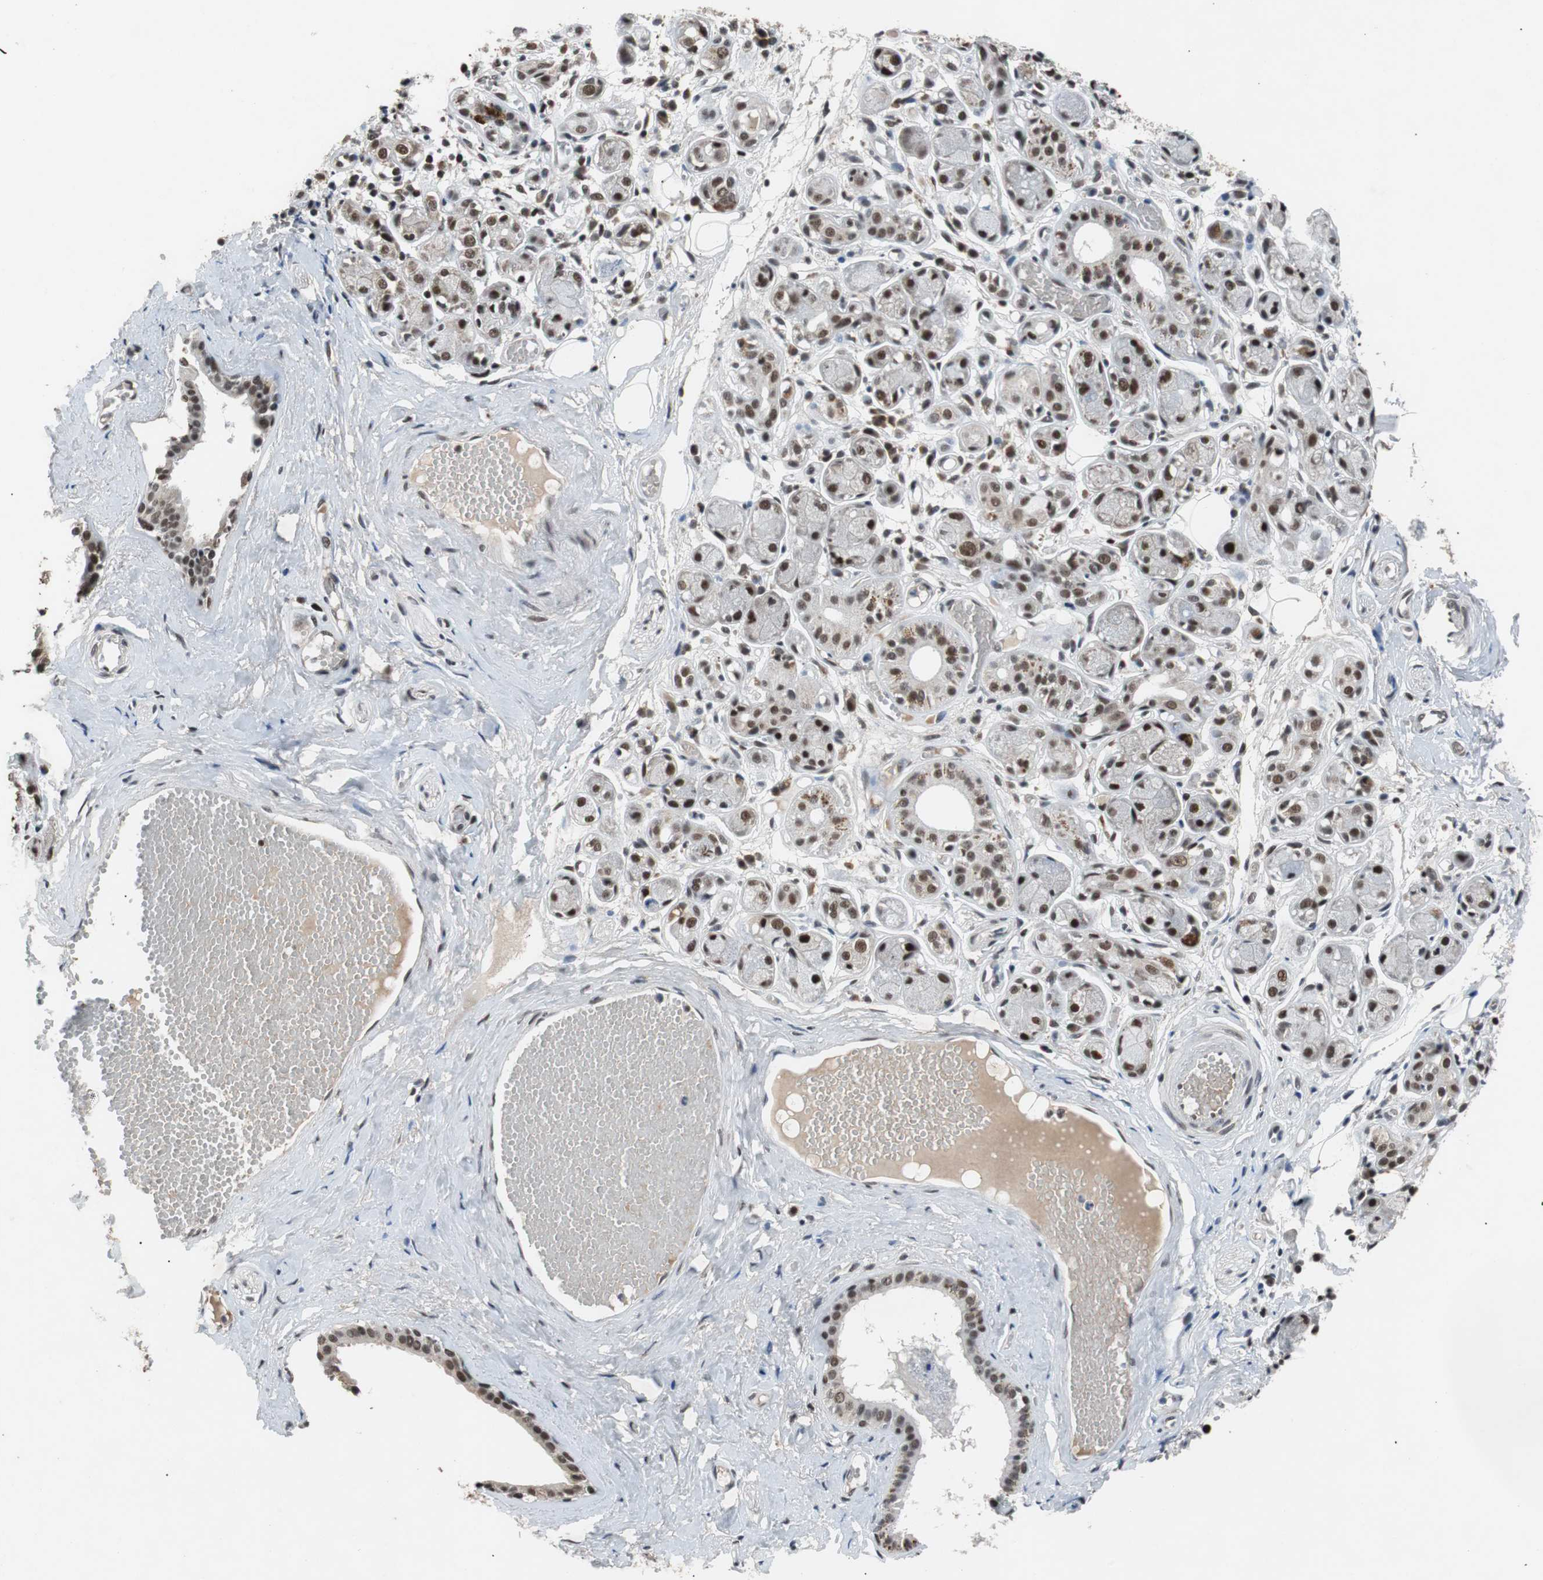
{"staining": {"intensity": "negative", "quantity": "none", "location": "none"}, "tissue": "adipose tissue", "cell_type": "Adipocytes", "image_type": "normal", "snomed": [{"axis": "morphology", "description": "Normal tissue, NOS"}, {"axis": "morphology", "description": "Inflammation, NOS"}, {"axis": "topography", "description": "Vascular tissue"}, {"axis": "topography", "description": "Salivary gland"}], "caption": "Immunohistochemical staining of normal human adipose tissue reveals no significant staining in adipocytes.", "gene": "USP28", "patient": {"sex": "female", "age": 75}}